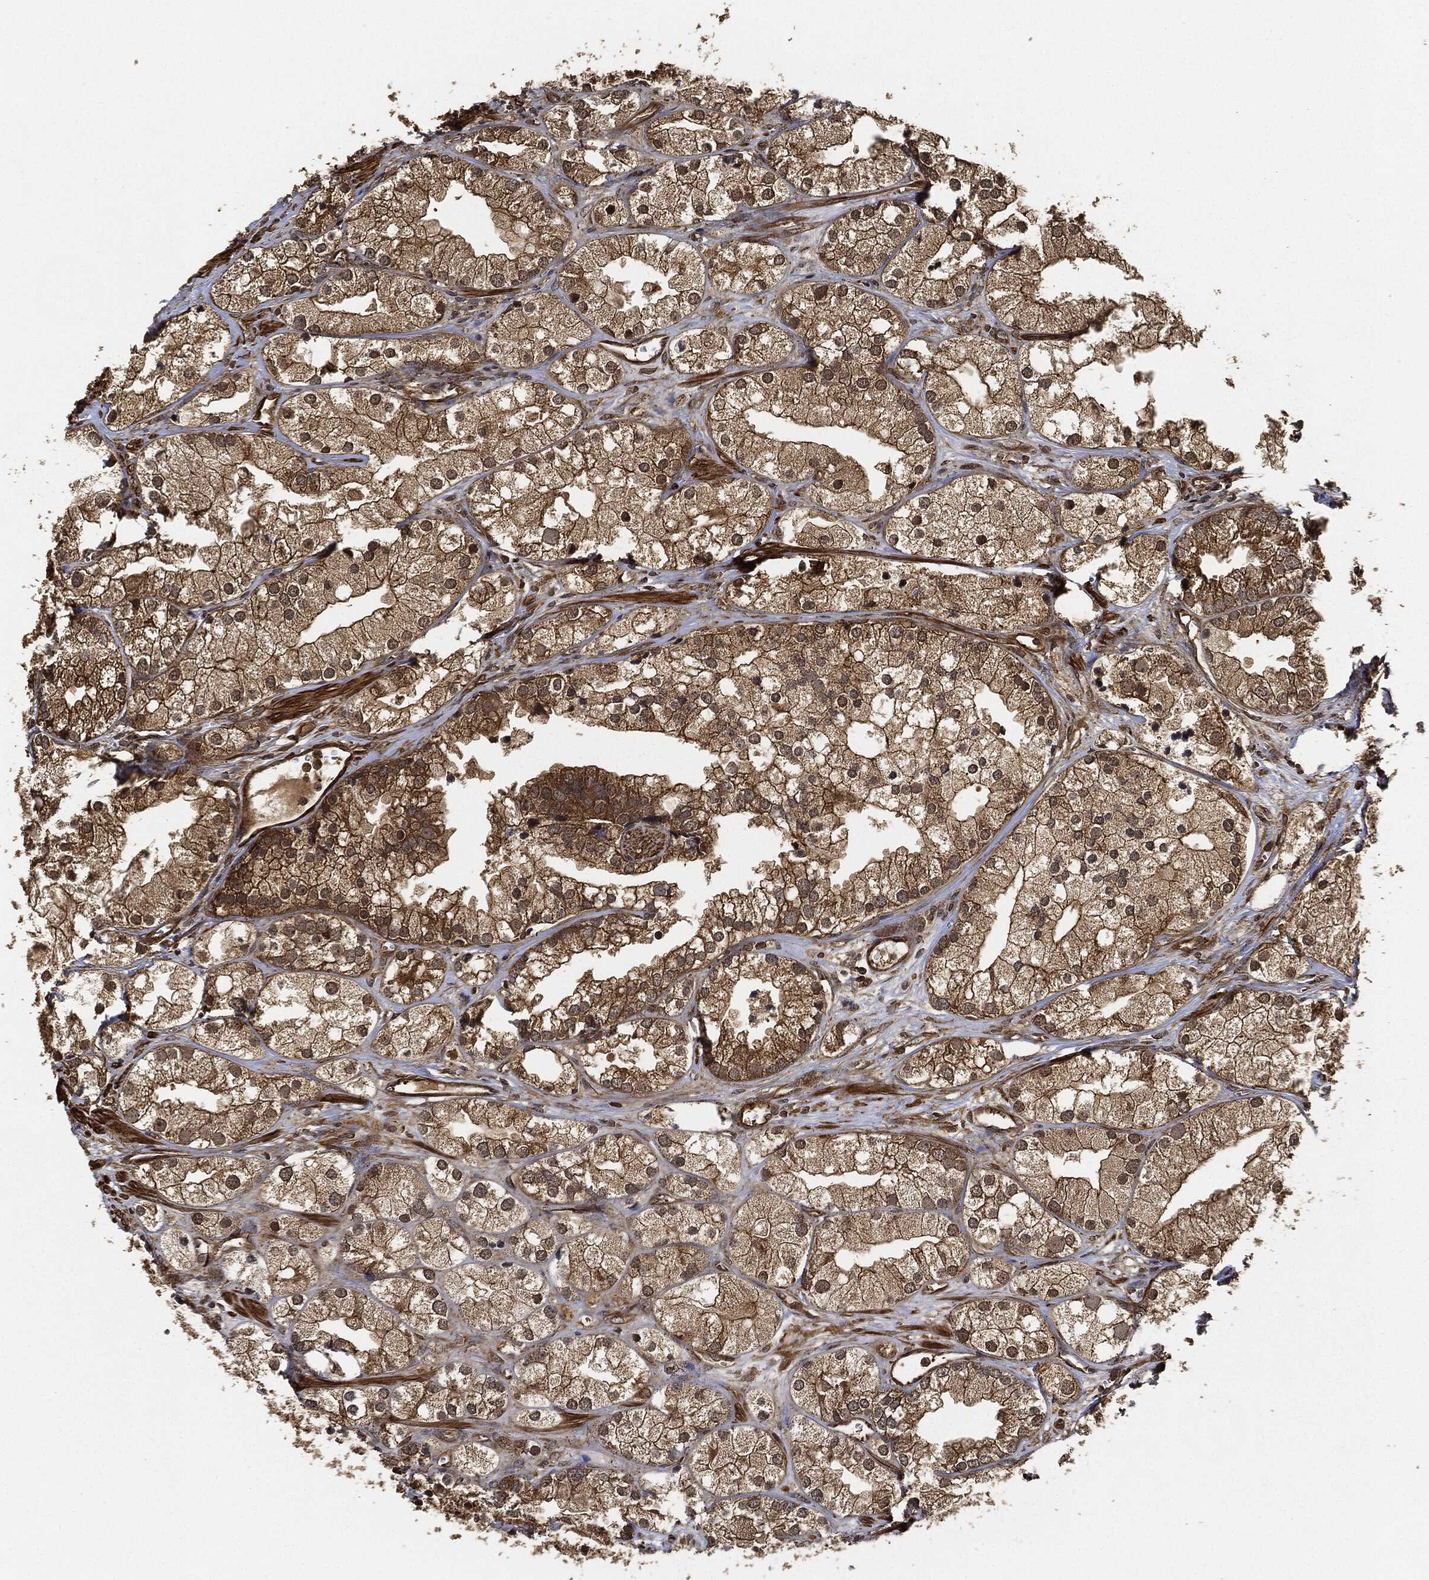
{"staining": {"intensity": "moderate", "quantity": ">75%", "location": "cytoplasmic/membranous"}, "tissue": "prostate cancer", "cell_type": "Tumor cells", "image_type": "cancer", "snomed": [{"axis": "morphology", "description": "Adenocarcinoma, NOS"}, {"axis": "topography", "description": "Prostate and seminal vesicle, NOS"}, {"axis": "topography", "description": "Prostate"}], "caption": "Human prostate cancer stained for a protein (brown) displays moderate cytoplasmic/membranous positive positivity in about >75% of tumor cells.", "gene": "CEP290", "patient": {"sex": "male", "age": 79}}